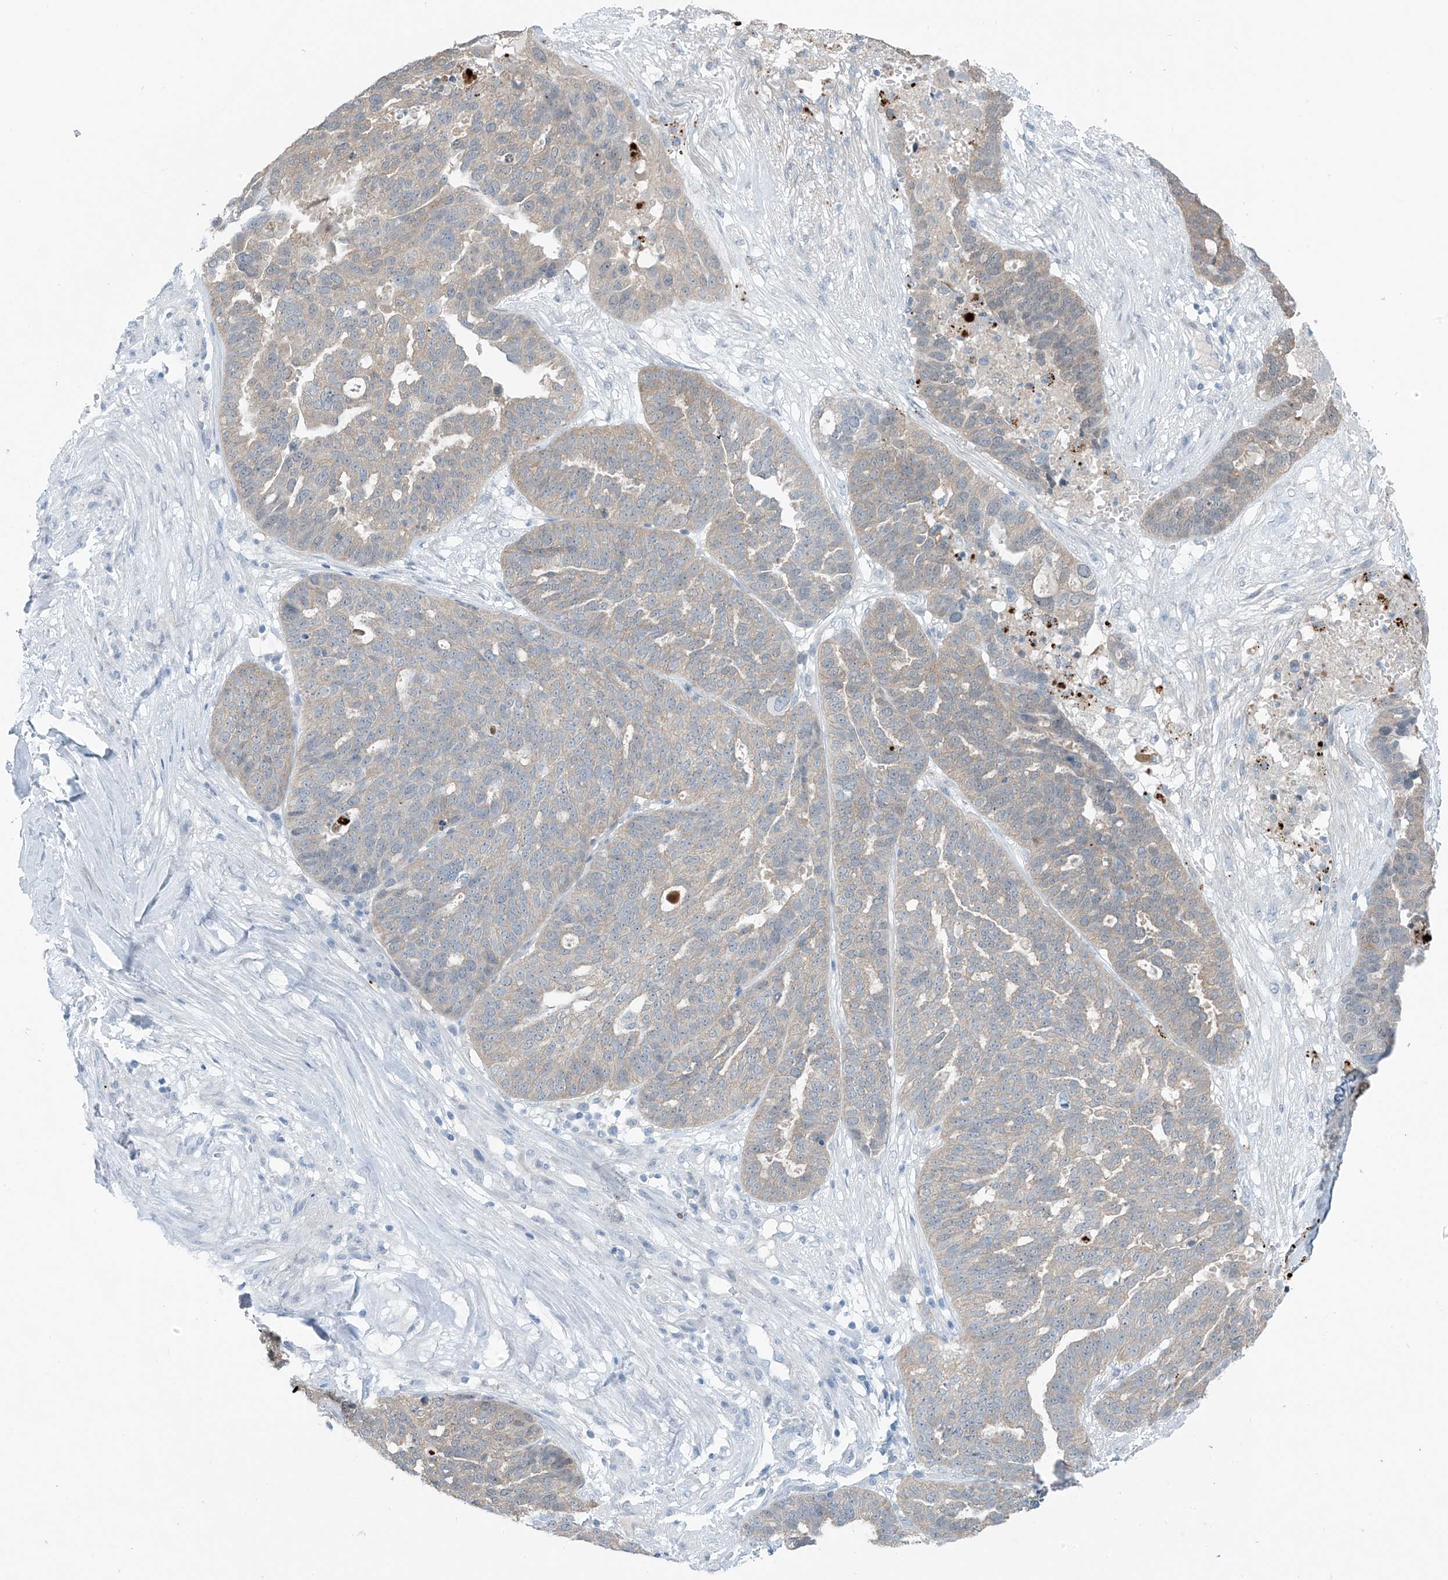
{"staining": {"intensity": "negative", "quantity": "none", "location": "none"}, "tissue": "ovarian cancer", "cell_type": "Tumor cells", "image_type": "cancer", "snomed": [{"axis": "morphology", "description": "Cystadenocarcinoma, serous, NOS"}, {"axis": "topography", "description": "Ovary"}], "caption": "DAB (3,3'-diaminobenzidine) immunohistochemical staining of ovarian cancer (serous cystadenocarcinoma) shows no significant expression in tumor cells. (Immunohistochemistry, brightfield microscopy, high magnification).", "gene": "ZNF793", "patient": {"sex": "female", "age": 59}}